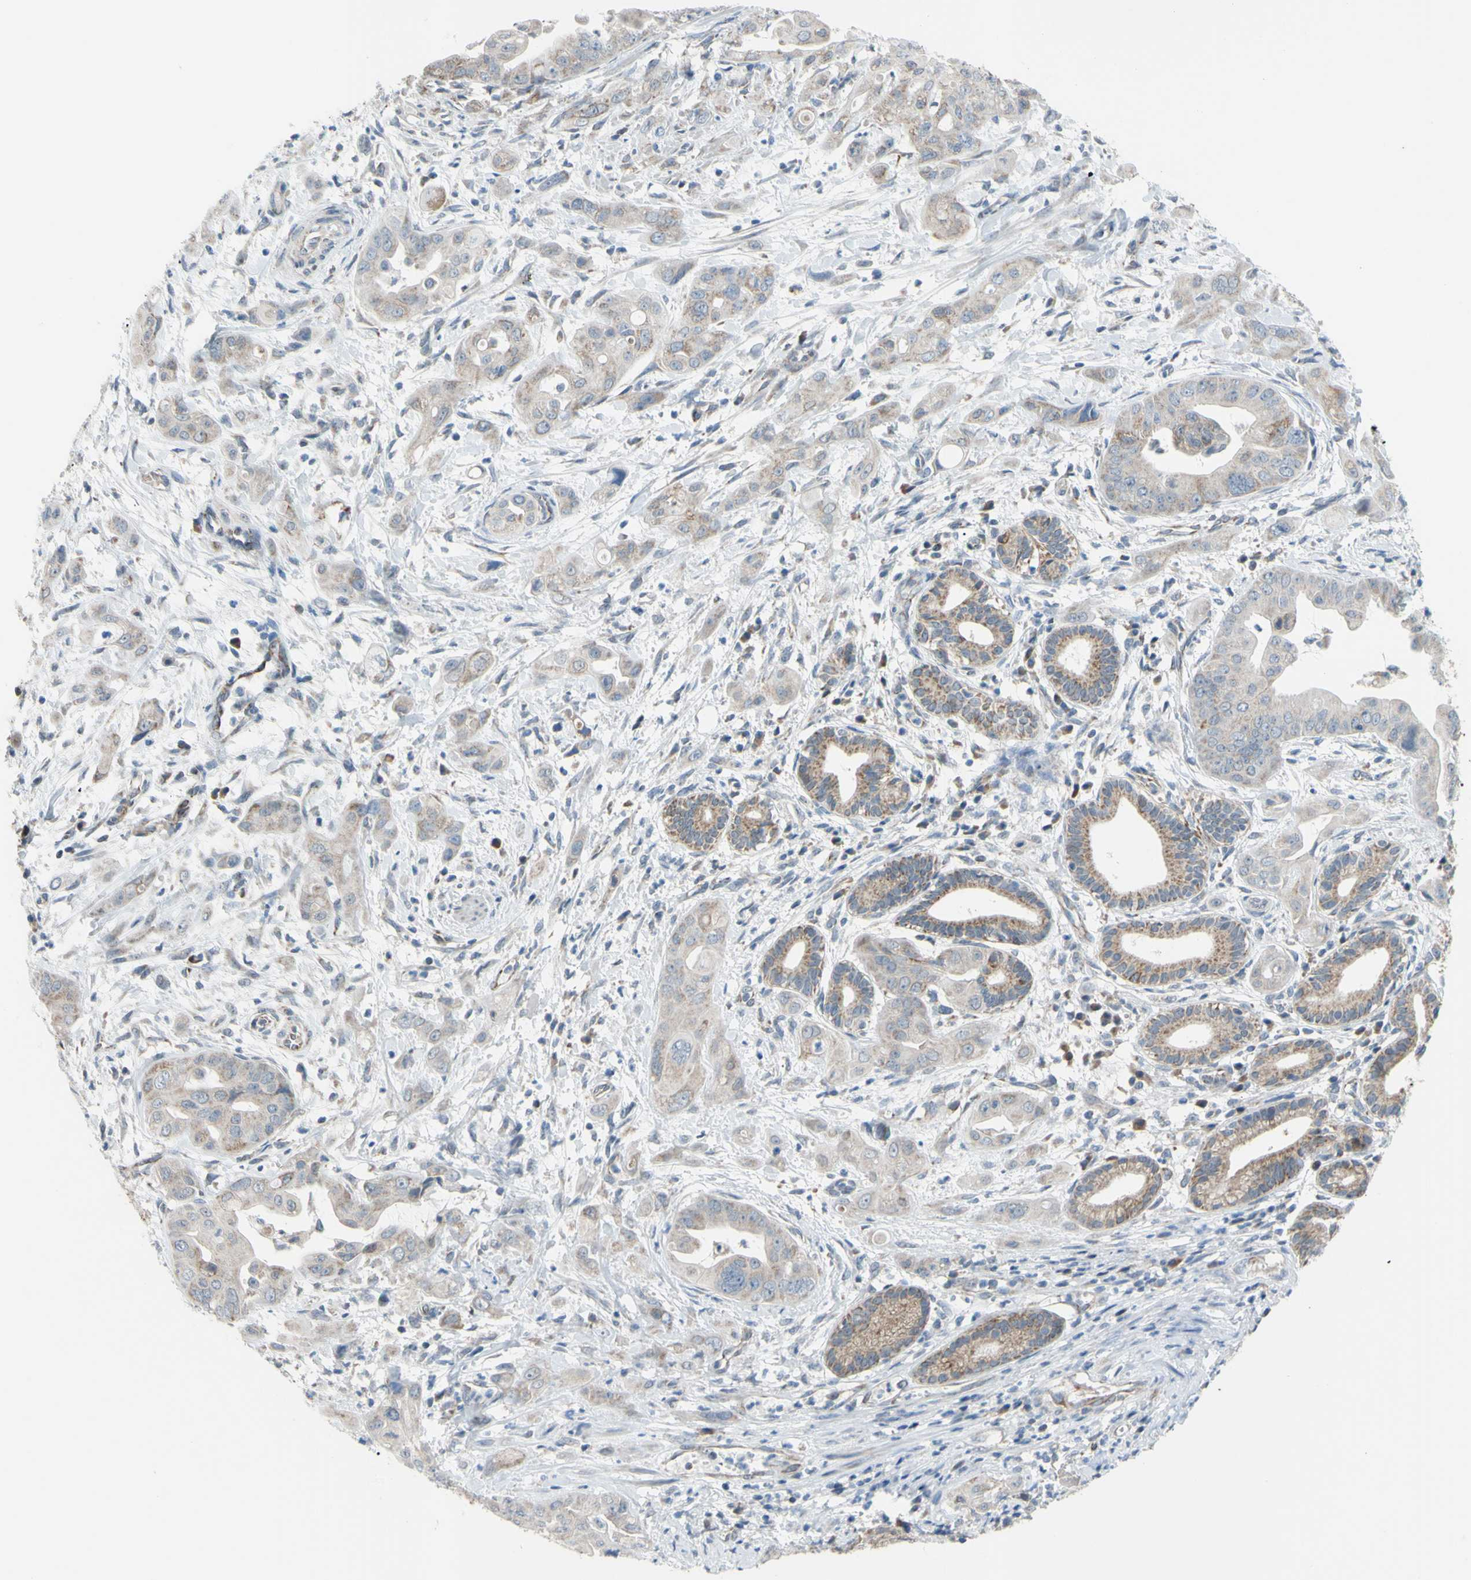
{"staining": {"intensity": "weak", "quantity": ">75%", "location": "cytoplasmic/membranous"}, "tissue": "pancreatic cancer", "cell_type": "Tumor cells", "image_type": "cancer", "snomed": [{"axis": "morphology", "description": "Adenocarcinoma, NOS"}, {"axis": "topography", "description": "Pancreas"}], "caption": "Immunohistochemistry (IHC) photomicrograph of neoplastic tissue: pancreatic adenocarcinoma stained using immunohistochemistry (IHC) shows low levels of weak protein expression localized specifically in the cytoplasmic/membranous of tumor cells, appearing as a cytoplasmic/membranous brown color.", "gene": "GLT8D1", "patient": {"sex": "female", "age": 75}}